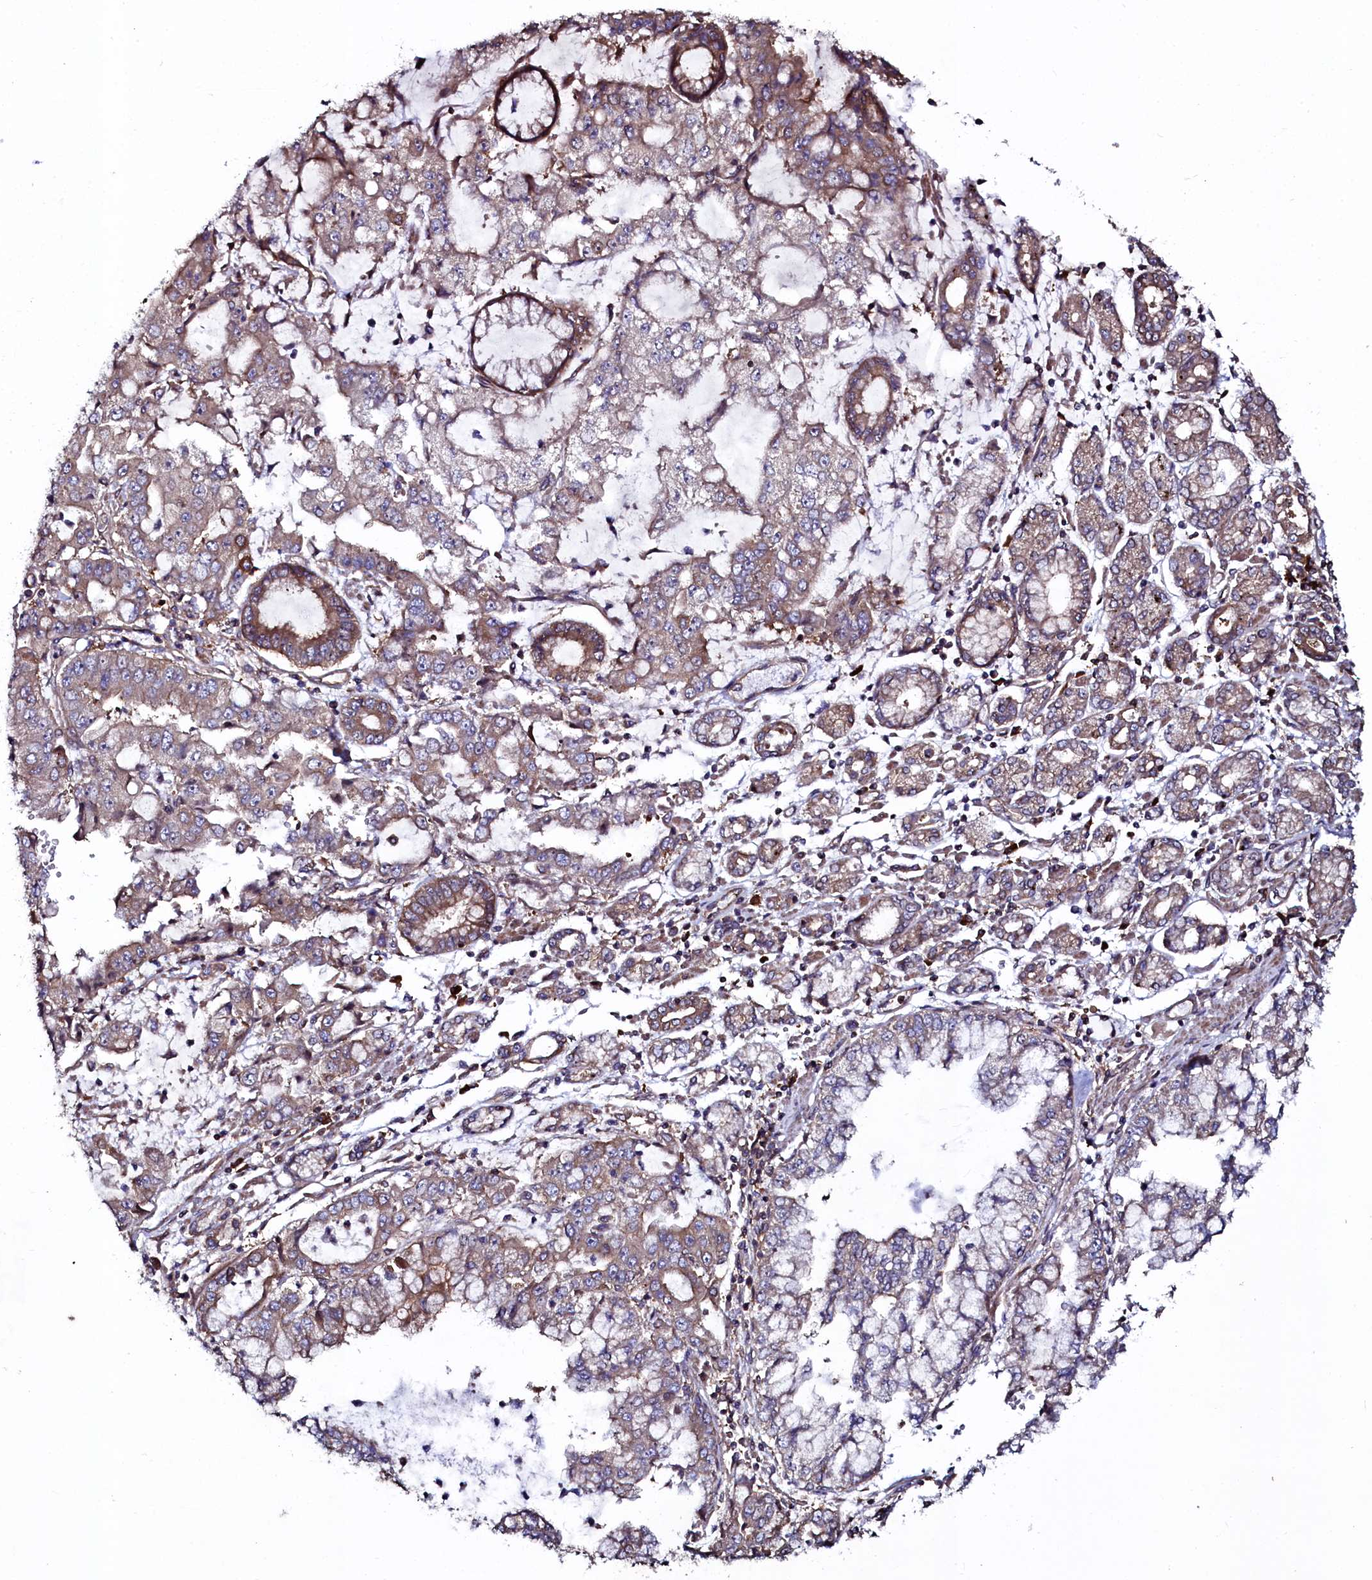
{"staining": {"intensity": "moderate", "quantity": "25%-75%", "location": "cytoplasmic/membranous"}, "tissue": "stomach cancer", "cell_type": "Tumor cells", "image_type": "cancer", "snomed": [{"axis": "morphology", "description": "Adenocarcinoma, NOS"}, {"axis": "topography", "description": "Stomach"}], "caption": "High-power microscopy captured an immunohistochemistry (IHC) histopathology image of stomach cancer (adenocarcinoma), revealing moderate cytoplasmic/membranous expression in approximately 25%-75% of tumor cells.", "gene": "USPL1", "patient": {"sex": "male", "age": 76}}